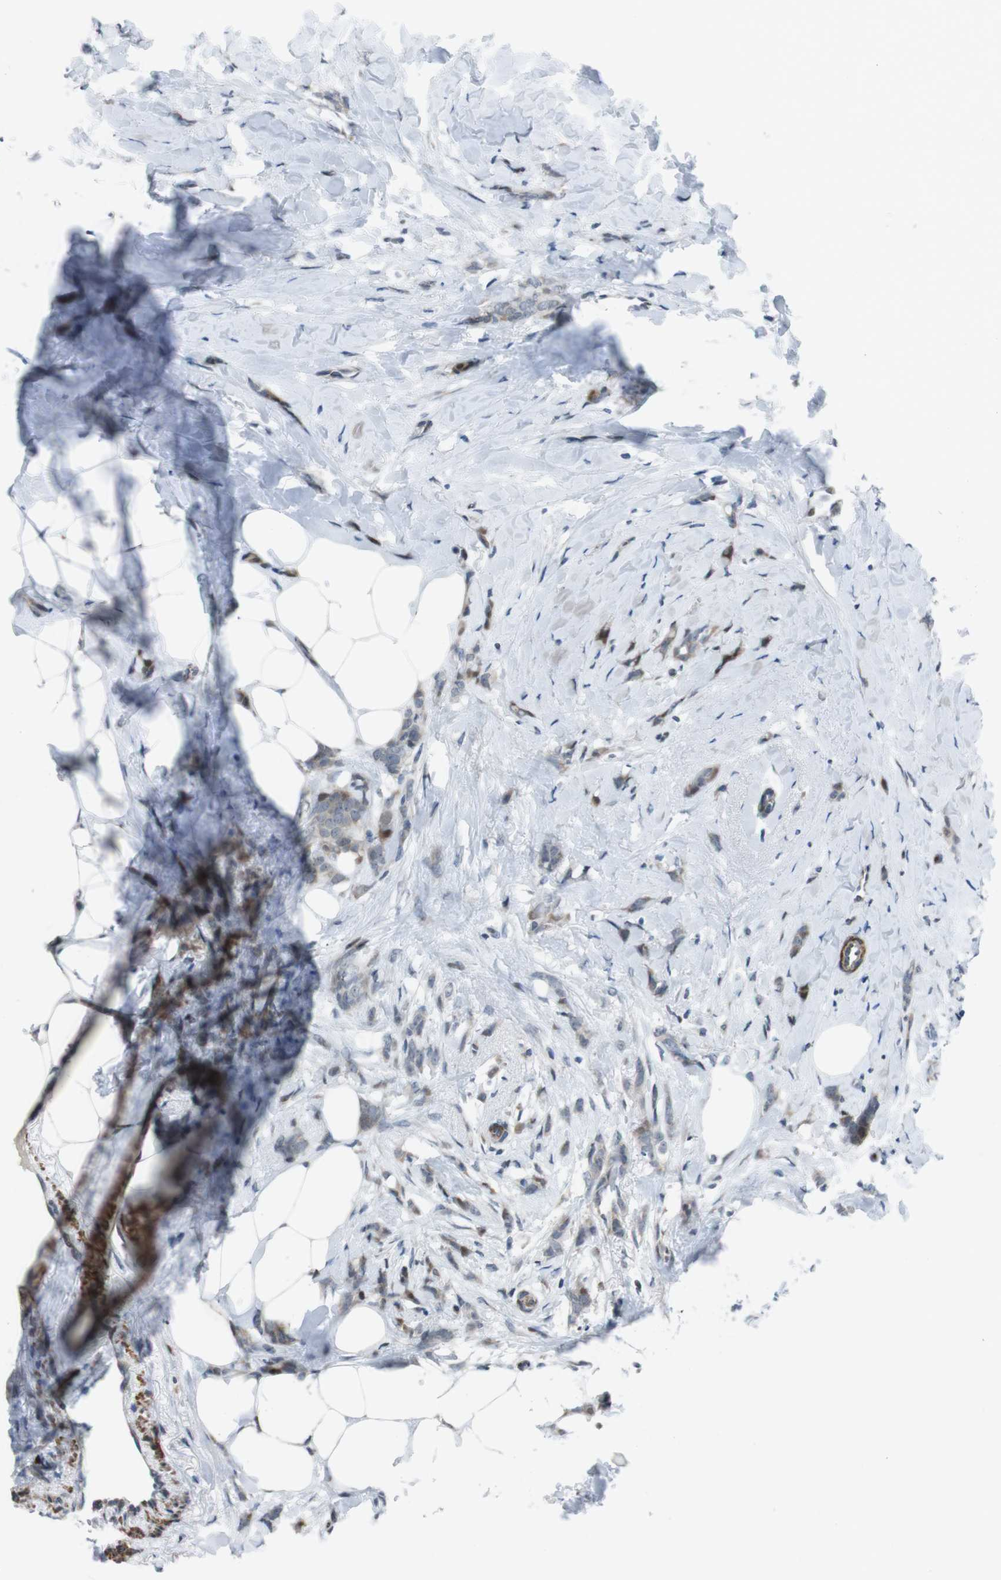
{"staining": {"intensity": "weak", "quantity": "25%-75%", "location": "cytoplasmic/membranous"}, "tissue": "breast cancer", "cell_type": "Tumor cells", "image_type": "cancer", "snomed": [{"axis": "morphology", "description": "Lobular carcinoma, in situ"}, {"axis": "morphology", "description": "Lobular carcinoma"}, {"axis": "topography", "description": "Breast"}], "caption": "Immunohistochemical staining of lobular carcinoma (breast) exhibits low levels of weak cytoplasmic/membranous protein staining in approximately 25%-75% of tumor cells.", "gene": "PBRM1", "patient": {"sex": "female", "age": 41}}